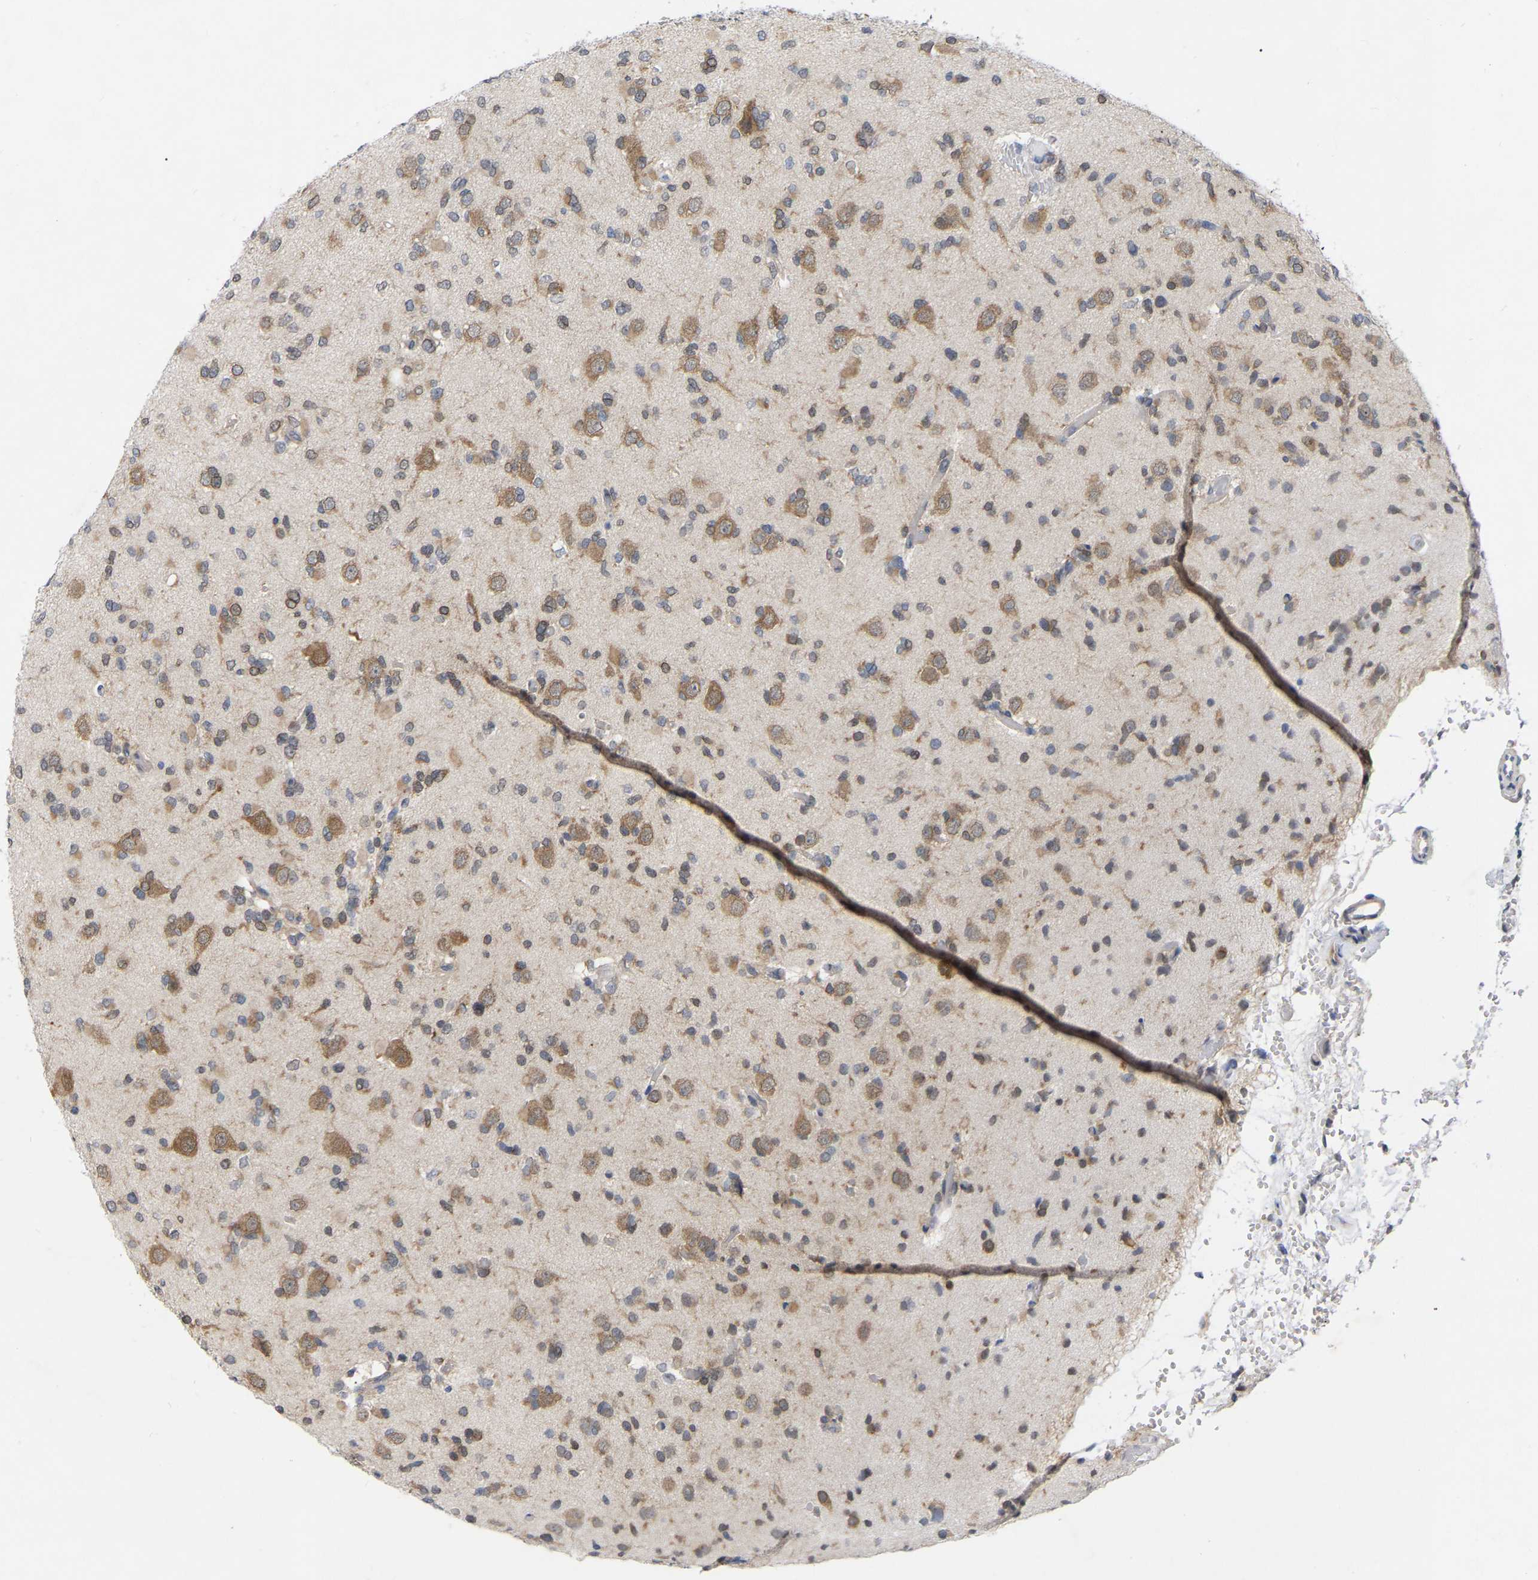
{"staining": {"intensity": "moderate", "quantity": "25%-75%", "location": "cytoplasmic/membranous"}, "tissue": "glioma", "cell_type": "Tumor cells", "image_type": "cancer", "snomed": [{"axis": "morphology", "description": "Glioma, malignant, Low grade"}, {"axis": "topography", "description": "Brain"}], "caption": "A photomicrograph showing moderate cytoplasmic/membranous expression in about 25%-75% of tumor cells in glioma, as visualized by brown immunohistochemical staining.", "gene": "UBE4B", "patient": {"sex": "female", "age": 22}}